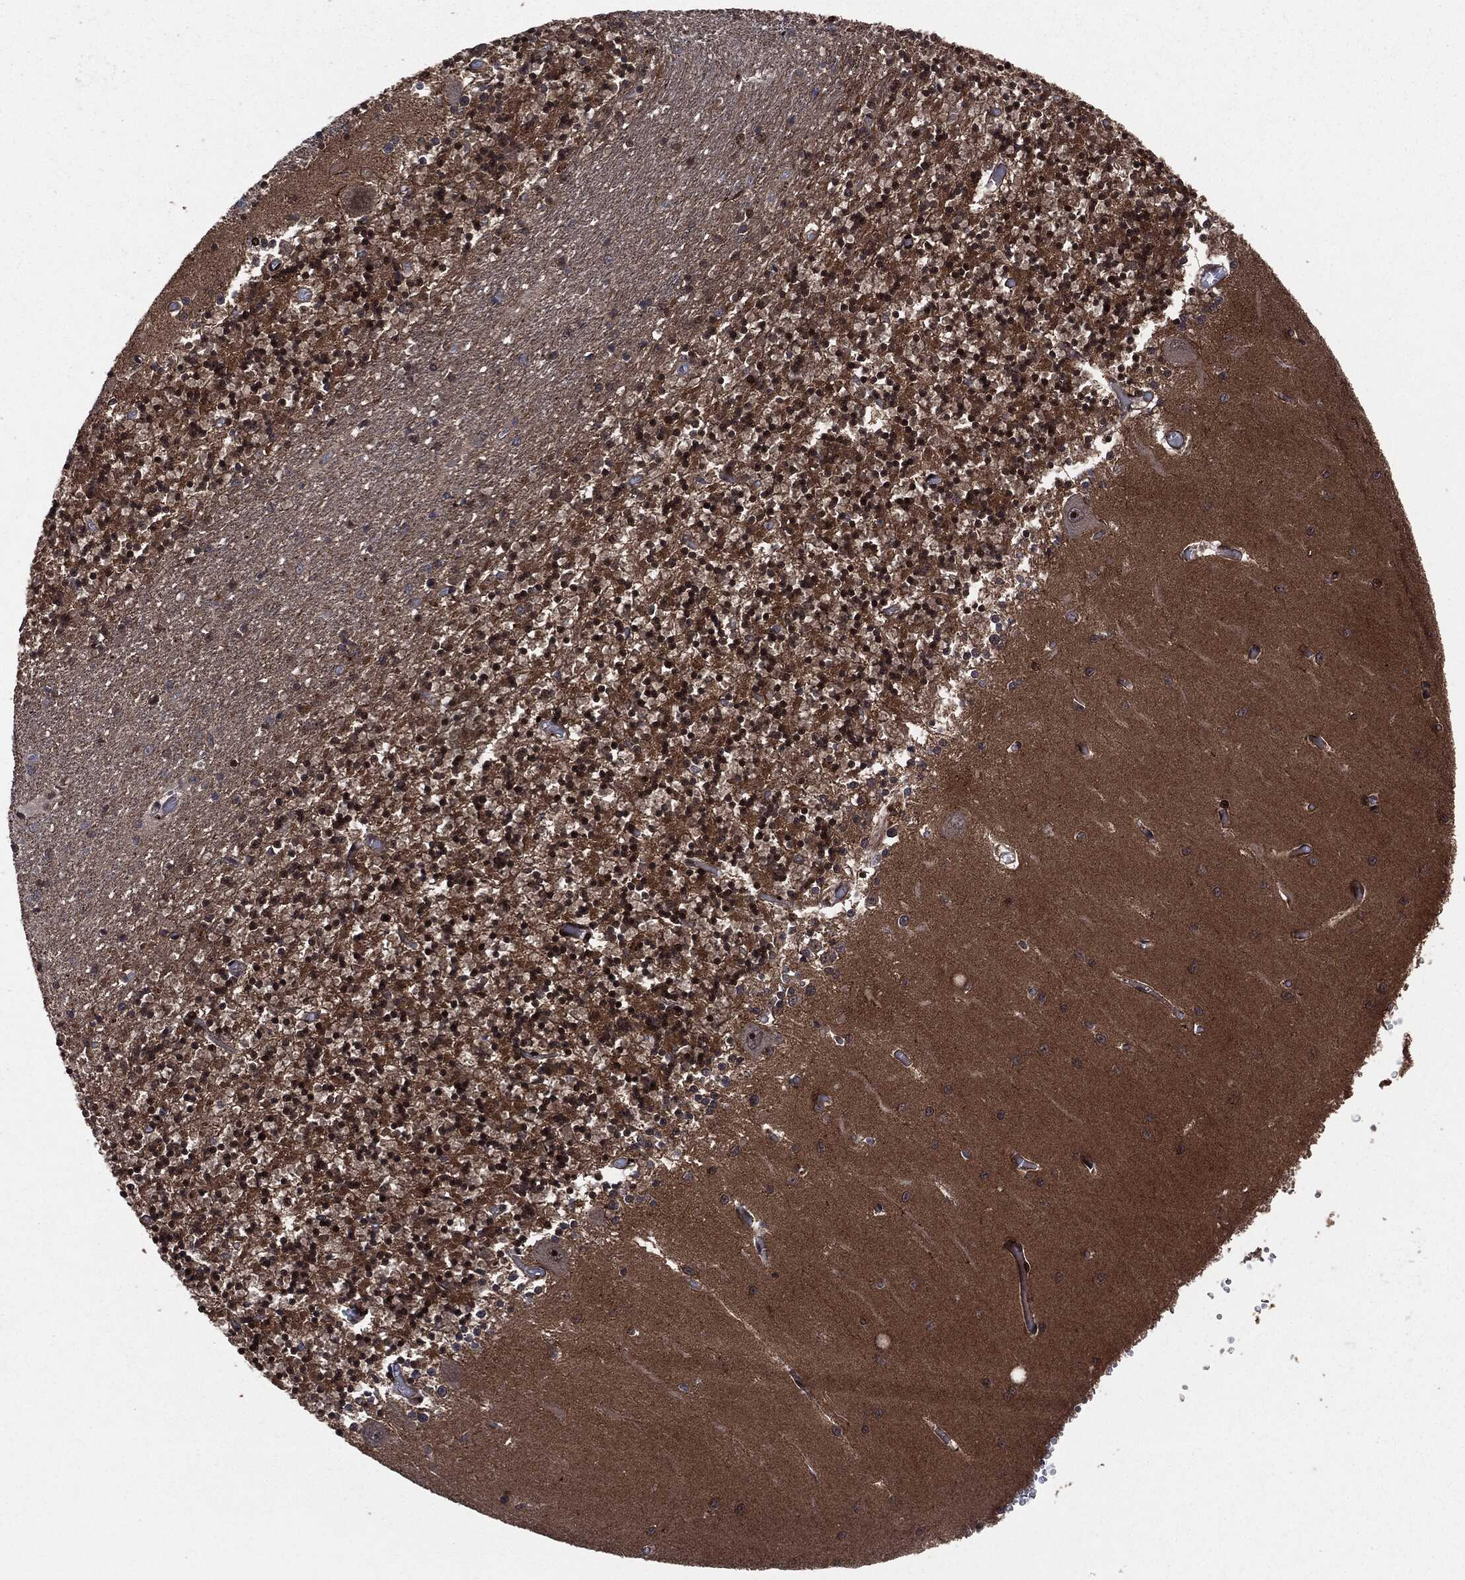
{"staining": {"intensity": "strong", "quantity": "25%-75%", "location": "nuclear"}, "tissue": "cerebellum", "cell_type": "Cells in granular layer", "image_type": "normal", "snomed": [{"axis": "morphology", "description": "Normal tissue, NOS"}, {"axis": "topography", "description": "Cerebellum"}], "caption": "A high amount of strong nuclear positivity is identified in approximately 25%-75% of cells in granular layer in normal cerebellum.", "gene": "SMAD4", "patient": {"sex": "female", "age": 64}}